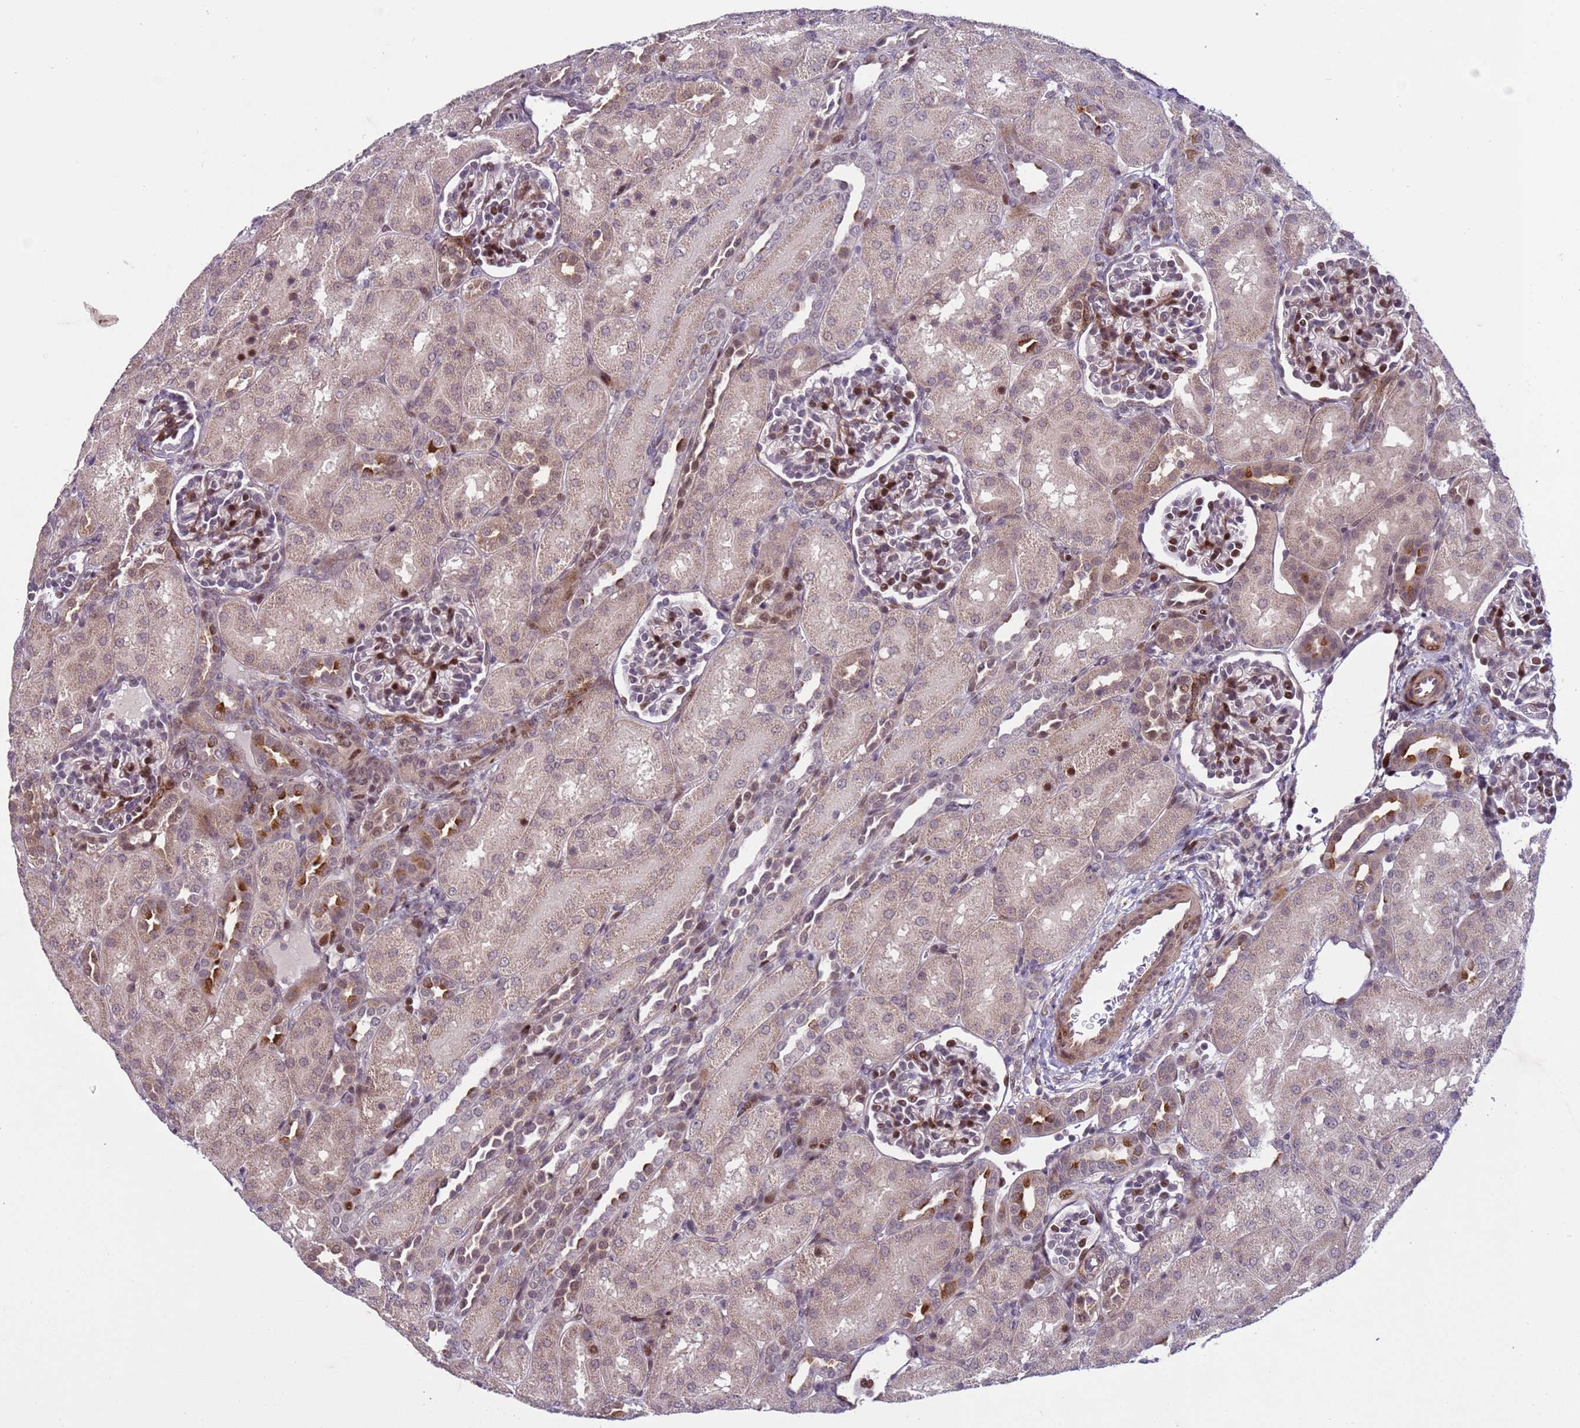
{"staining": {"intensity": "moderate", "quantity": "<25%", "location": "nuclear"}, "tissue": "kidney", "cell_type": "Cells in glomeruli", "image_type": "normal", "snomed": [{"axis": "morphology", "description": "Normal tissue, NOS"}, {"axis": "topography", "description": "Kidney"}], "caption": "Immunohistochemistry (DAB) staining of unremarkable kidney exhibits moderate nuclear protein positivity in about <25% of cells in glomeruli.", "gene": "SHC3", "patient": {"sex": "male", "age": 1}}